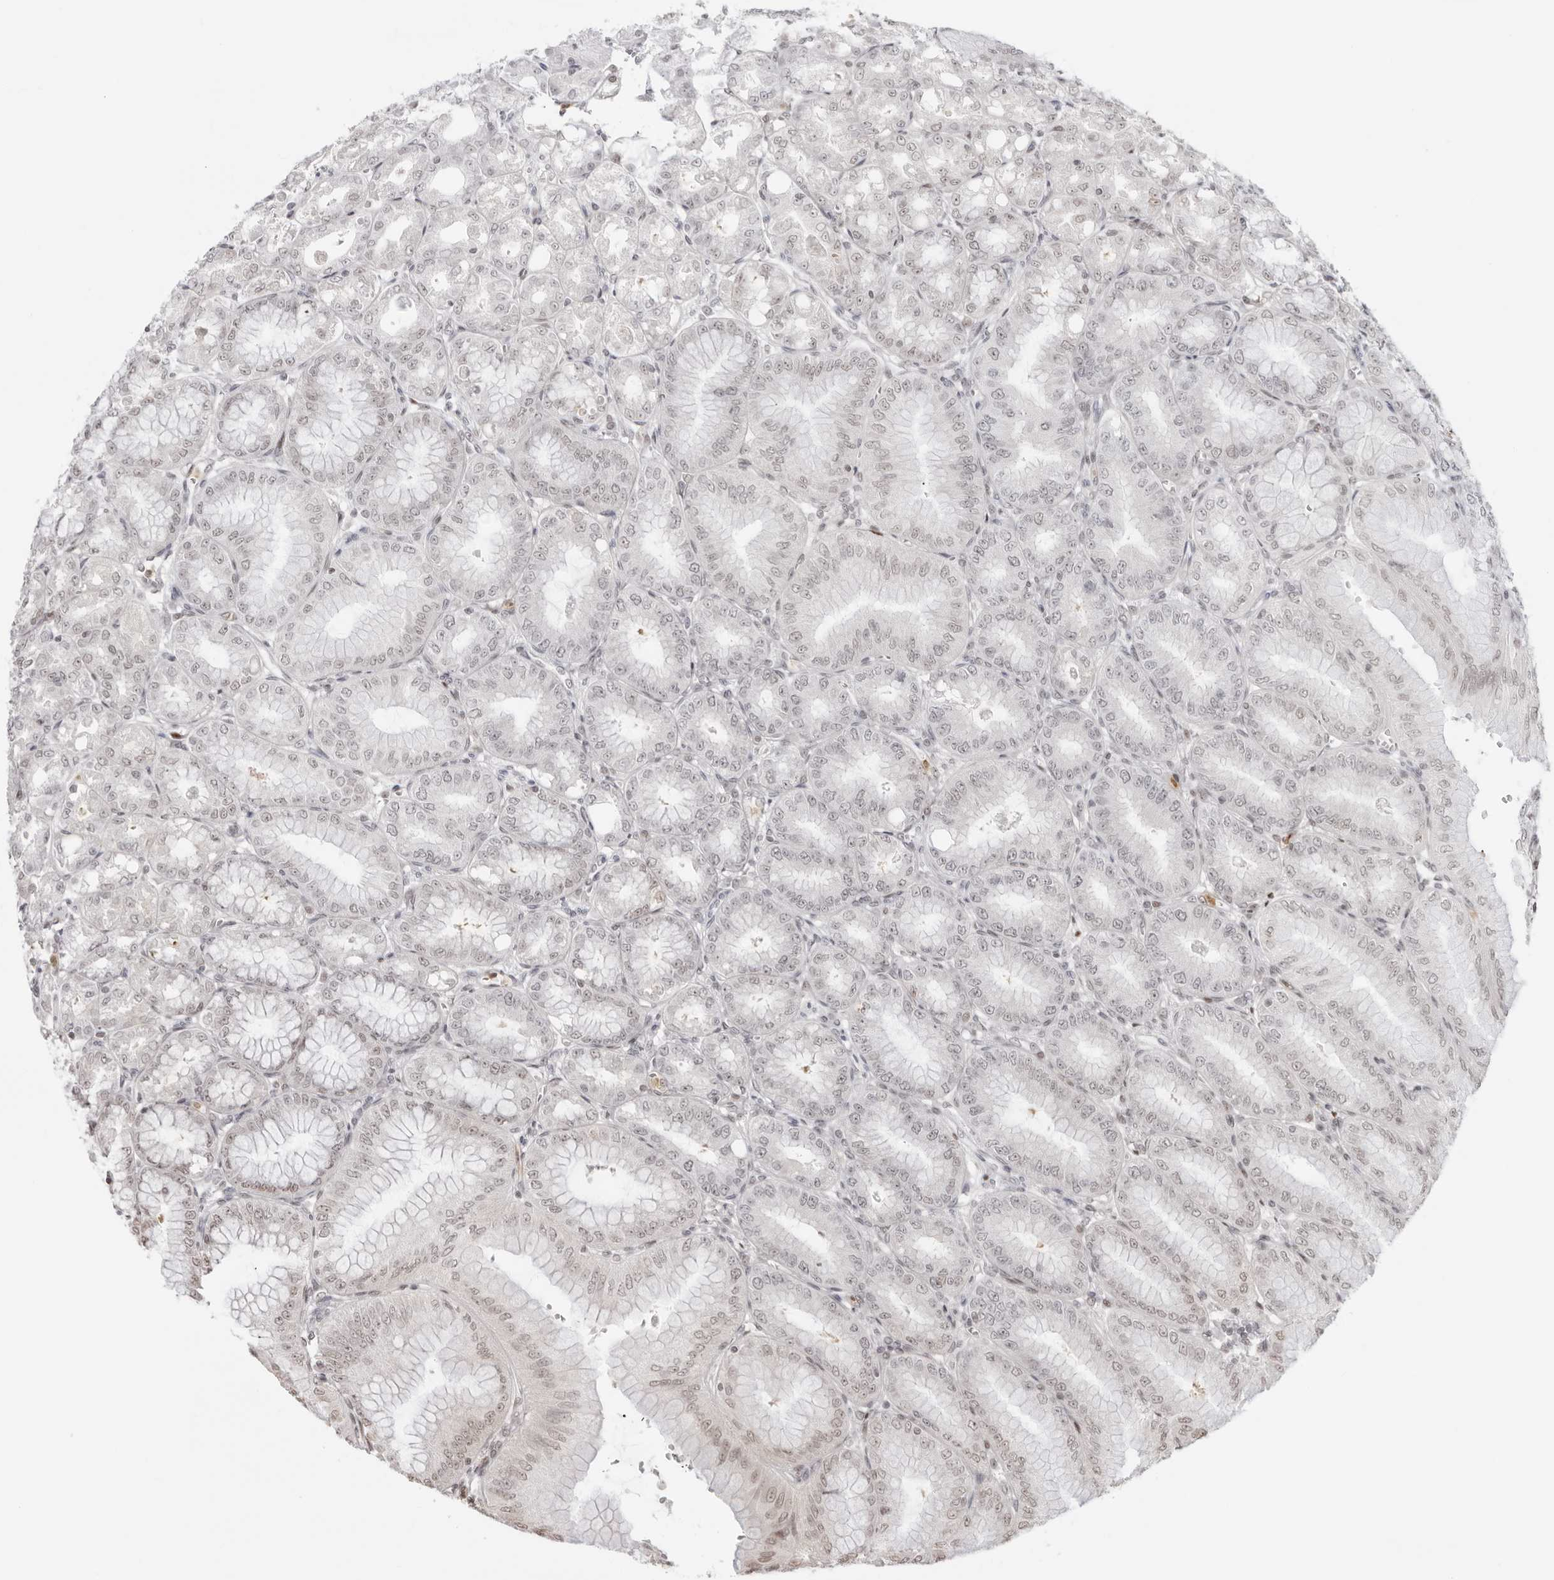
{"staining": {"intensity": "weak", "quantity": "25%-75%", "location": "nuclear"}, "tissue": "stomach", "cell_type": "Glandular cells", "image_type": "normal", "snomed": [{"axis": "morphology", "description": "Normal tissue, NOS"}, {"axis": "topography", "description": "Stomach, lower"}], "caption": "This is a micrograph of IHC staining of normal stomach, which shows weak staining in the nuclear of glandular cells.", "gene": "RNF146", "patient": {"sex": "male", "age": 71}}